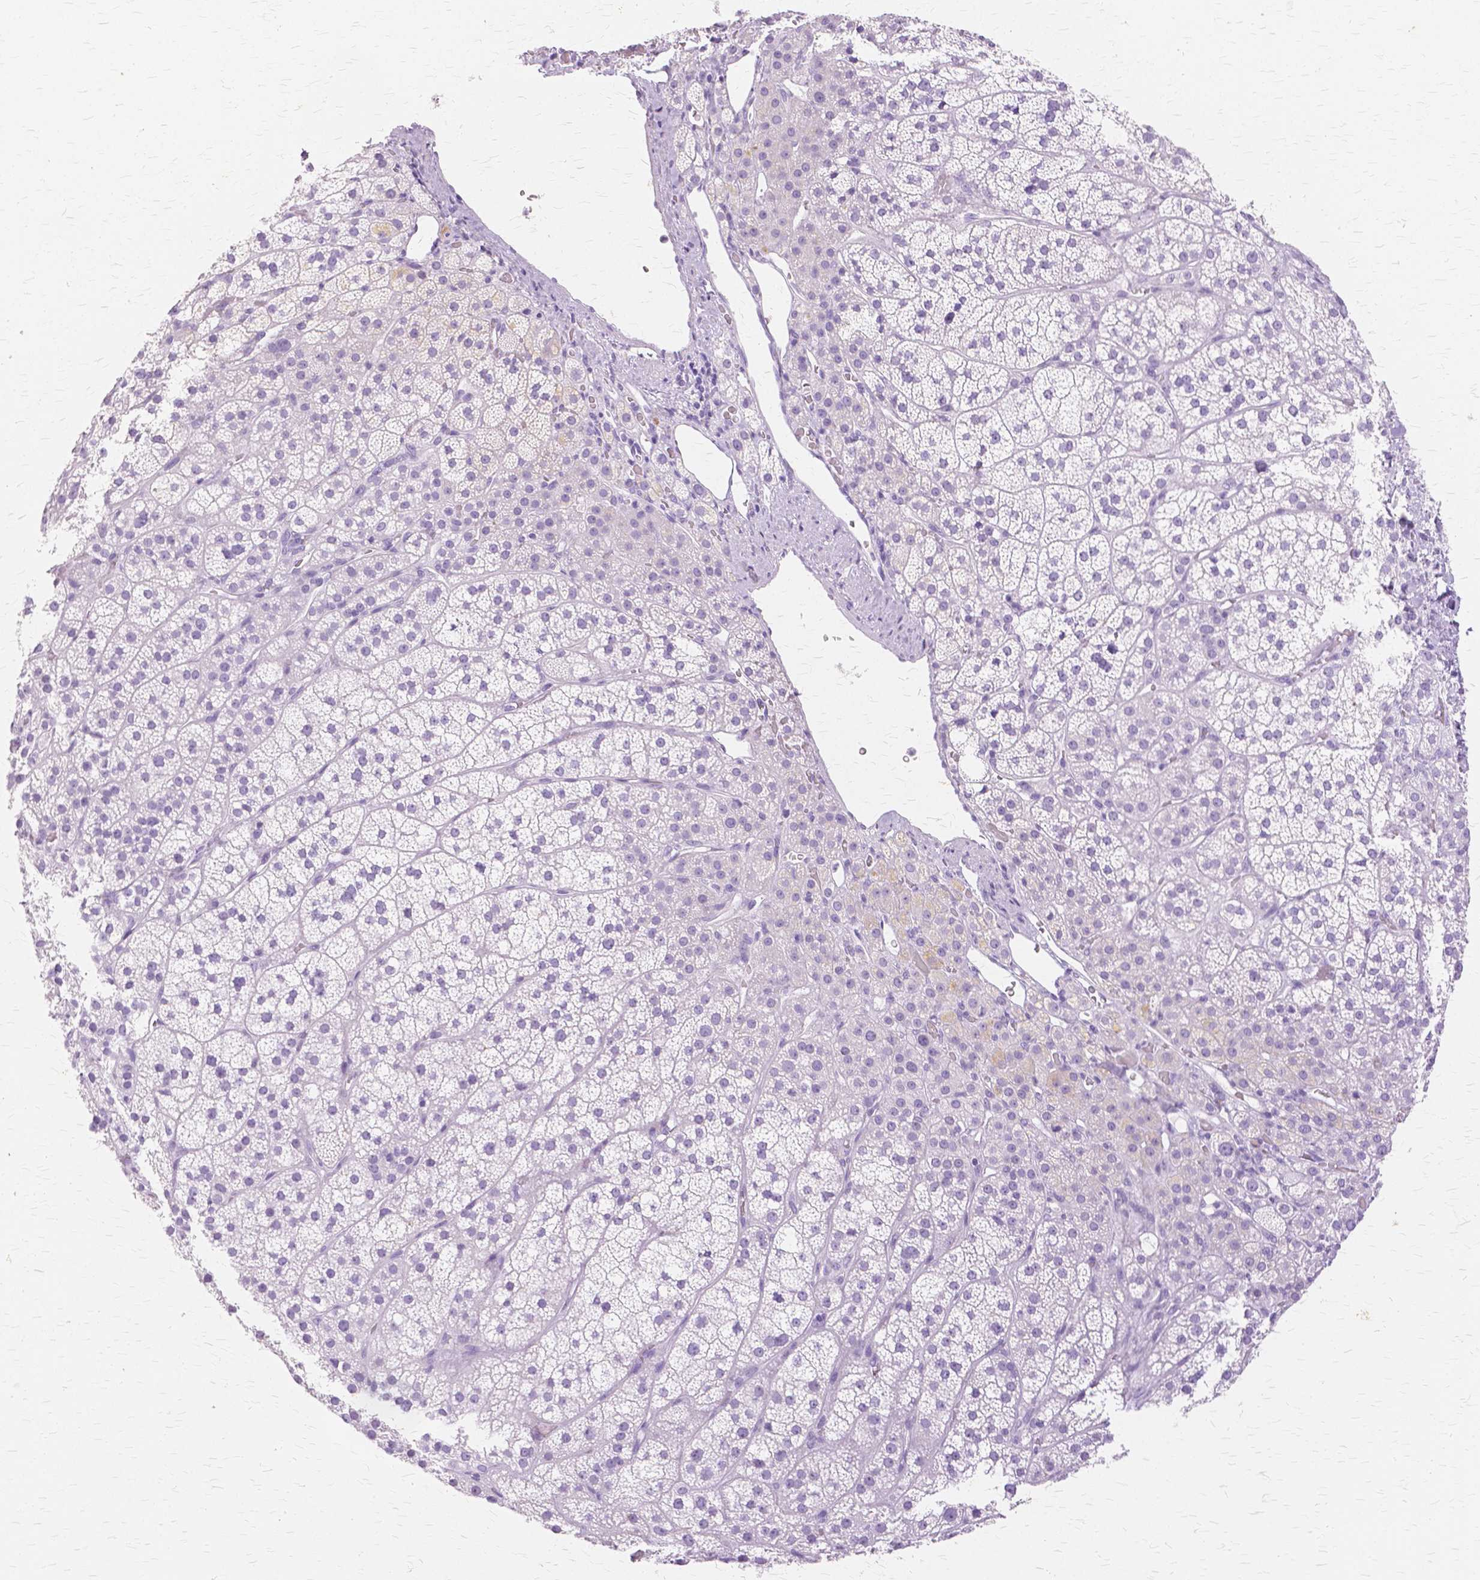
{"staining": {"intensity": "negative", "quantity": "none", "location": "none"}, "tissue": "adrenal gland", "cell_type": "Glandular cells", "image_type": "normal", "snomed": [{"axis": "morphology", "description": "Normal tissue, NOS"}, {"axis": "topography", "description": "Adrenal gland"}], "caption": "Immunohistochemistry (IHC) photomicrograph of benign adrenal gland: human adrenal gland stained with DAB reveals no significant protein staining in glandular cells. The staining was performed using DAB to visualize the protein expression in brown, while the nuclei were stained in blue with hematoxylin (Magnification: 20x).", "gene": "TGM1", "patient": {"sex": "female", "age": 60}}